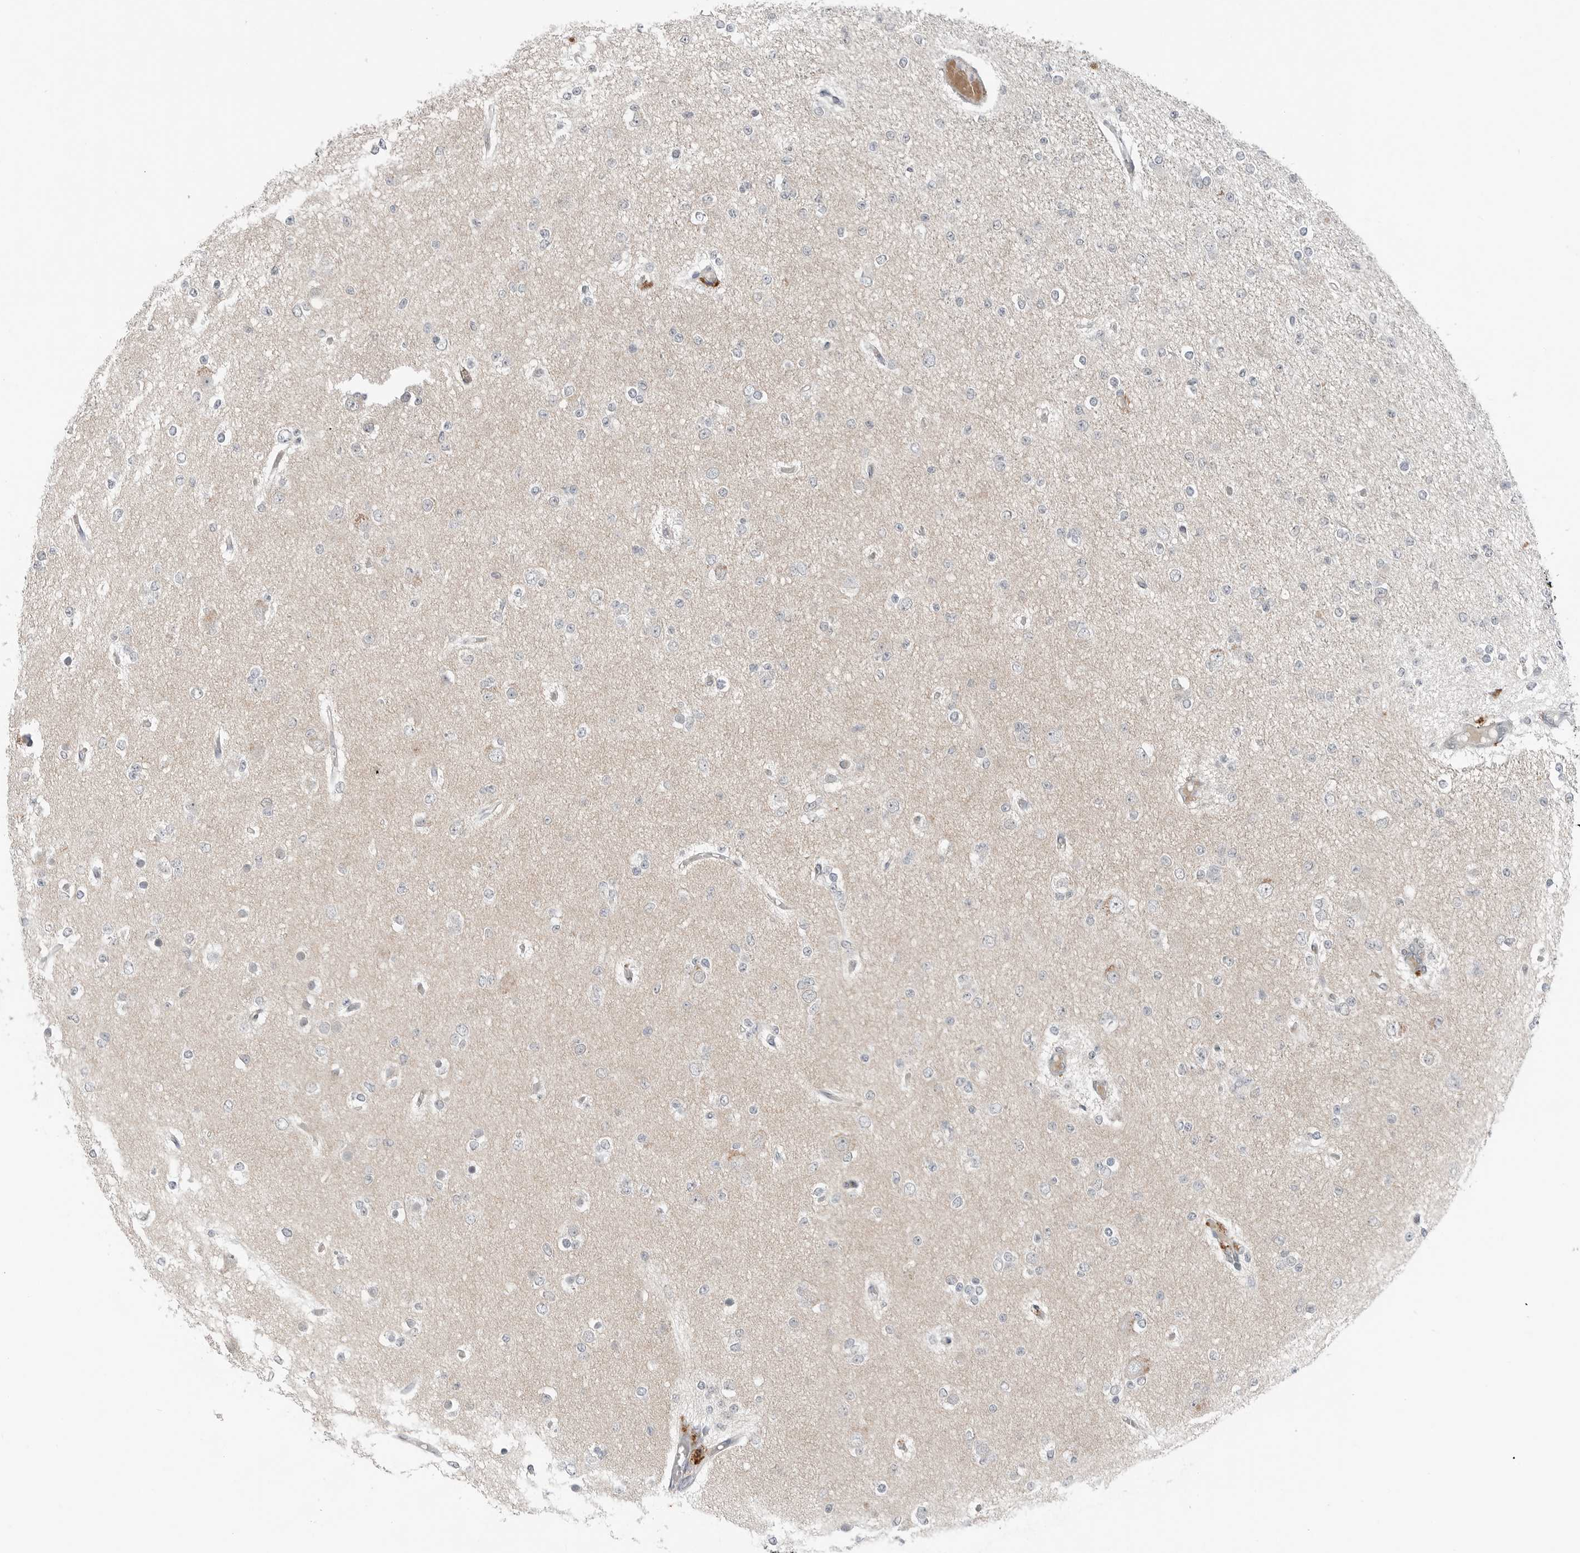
{"staining": {"intensity": "negative", "quantity": "none", "location": "none"}, "tissue": "glioma", "cell_type": "Tumor cells", "image_type": "cancer", "snomed": [{"axis": "morphology", "description": "Glioma, malignant, Low grade"}, {"axis": "topography", "description": "Brain"}], "caption": "The photomicrograph shows no staining of tumor cells in glioma.", "gene": "FCRLB", "patient": {"sex": "female", "age": 22}}